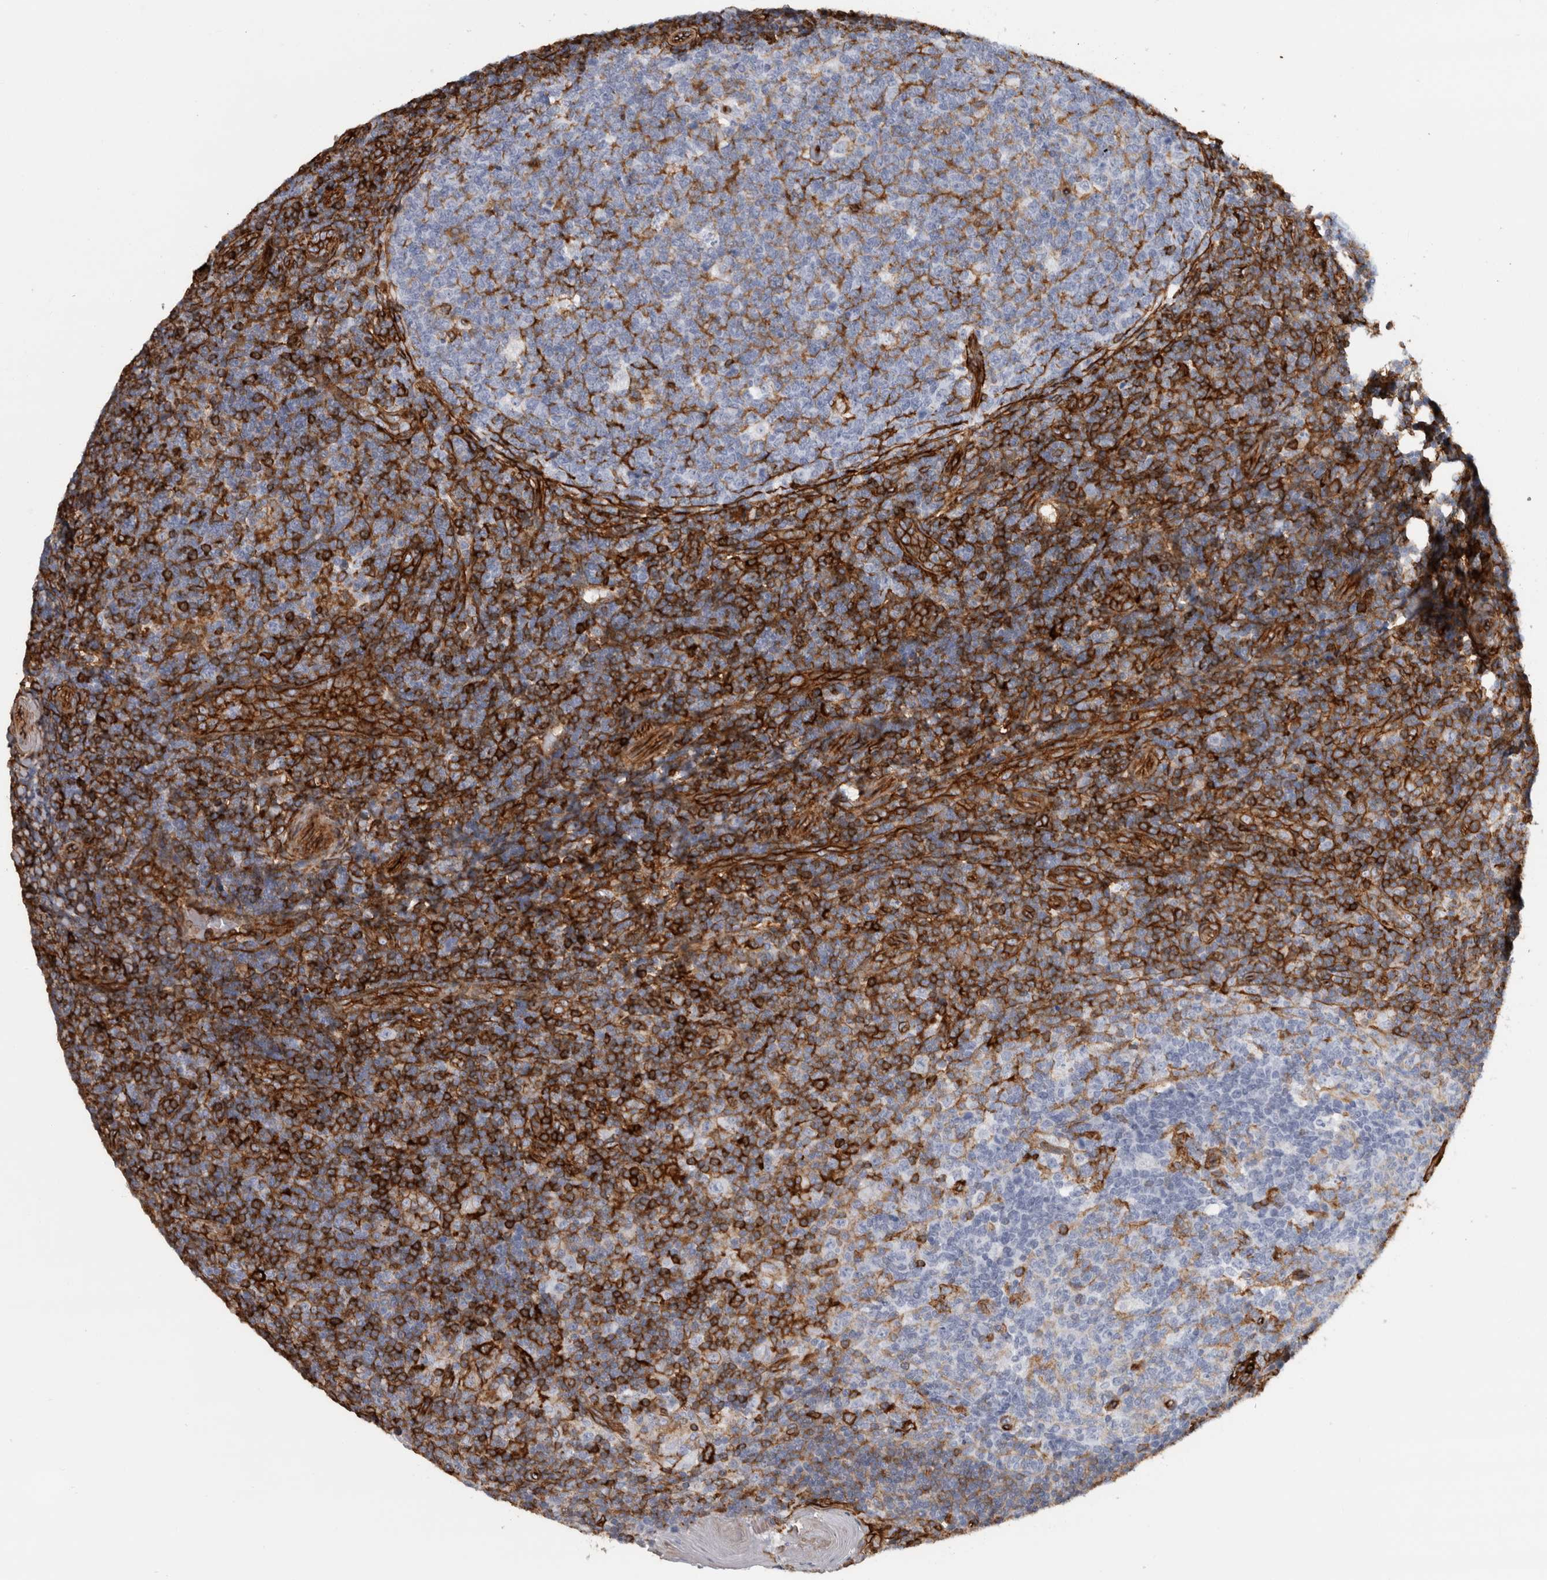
{"staining": {"intensity": "moderate", "quantity": "<25%", "location": "cytoplasmic/membranous"}, "tissue": "tonsil", "cell_type": "Germinal center cells", "image_type": "normal", "snomed": [{"axis": "morphology", "description": "Normal tissue, NOS"}, {"axis": "topography", "description": "Tonsil"}], "caption": "Unremarkable tonsil was stained to show a protein in brown. There is low levels of moderate cytoplasmic/membranous staining in approximately <25% of germinal center cells. Ihc stains the protein of interest in brown and the nuclei are stained blue.", "gene": "AHNAK", "patient": {"sex": "female", "age": 19}}